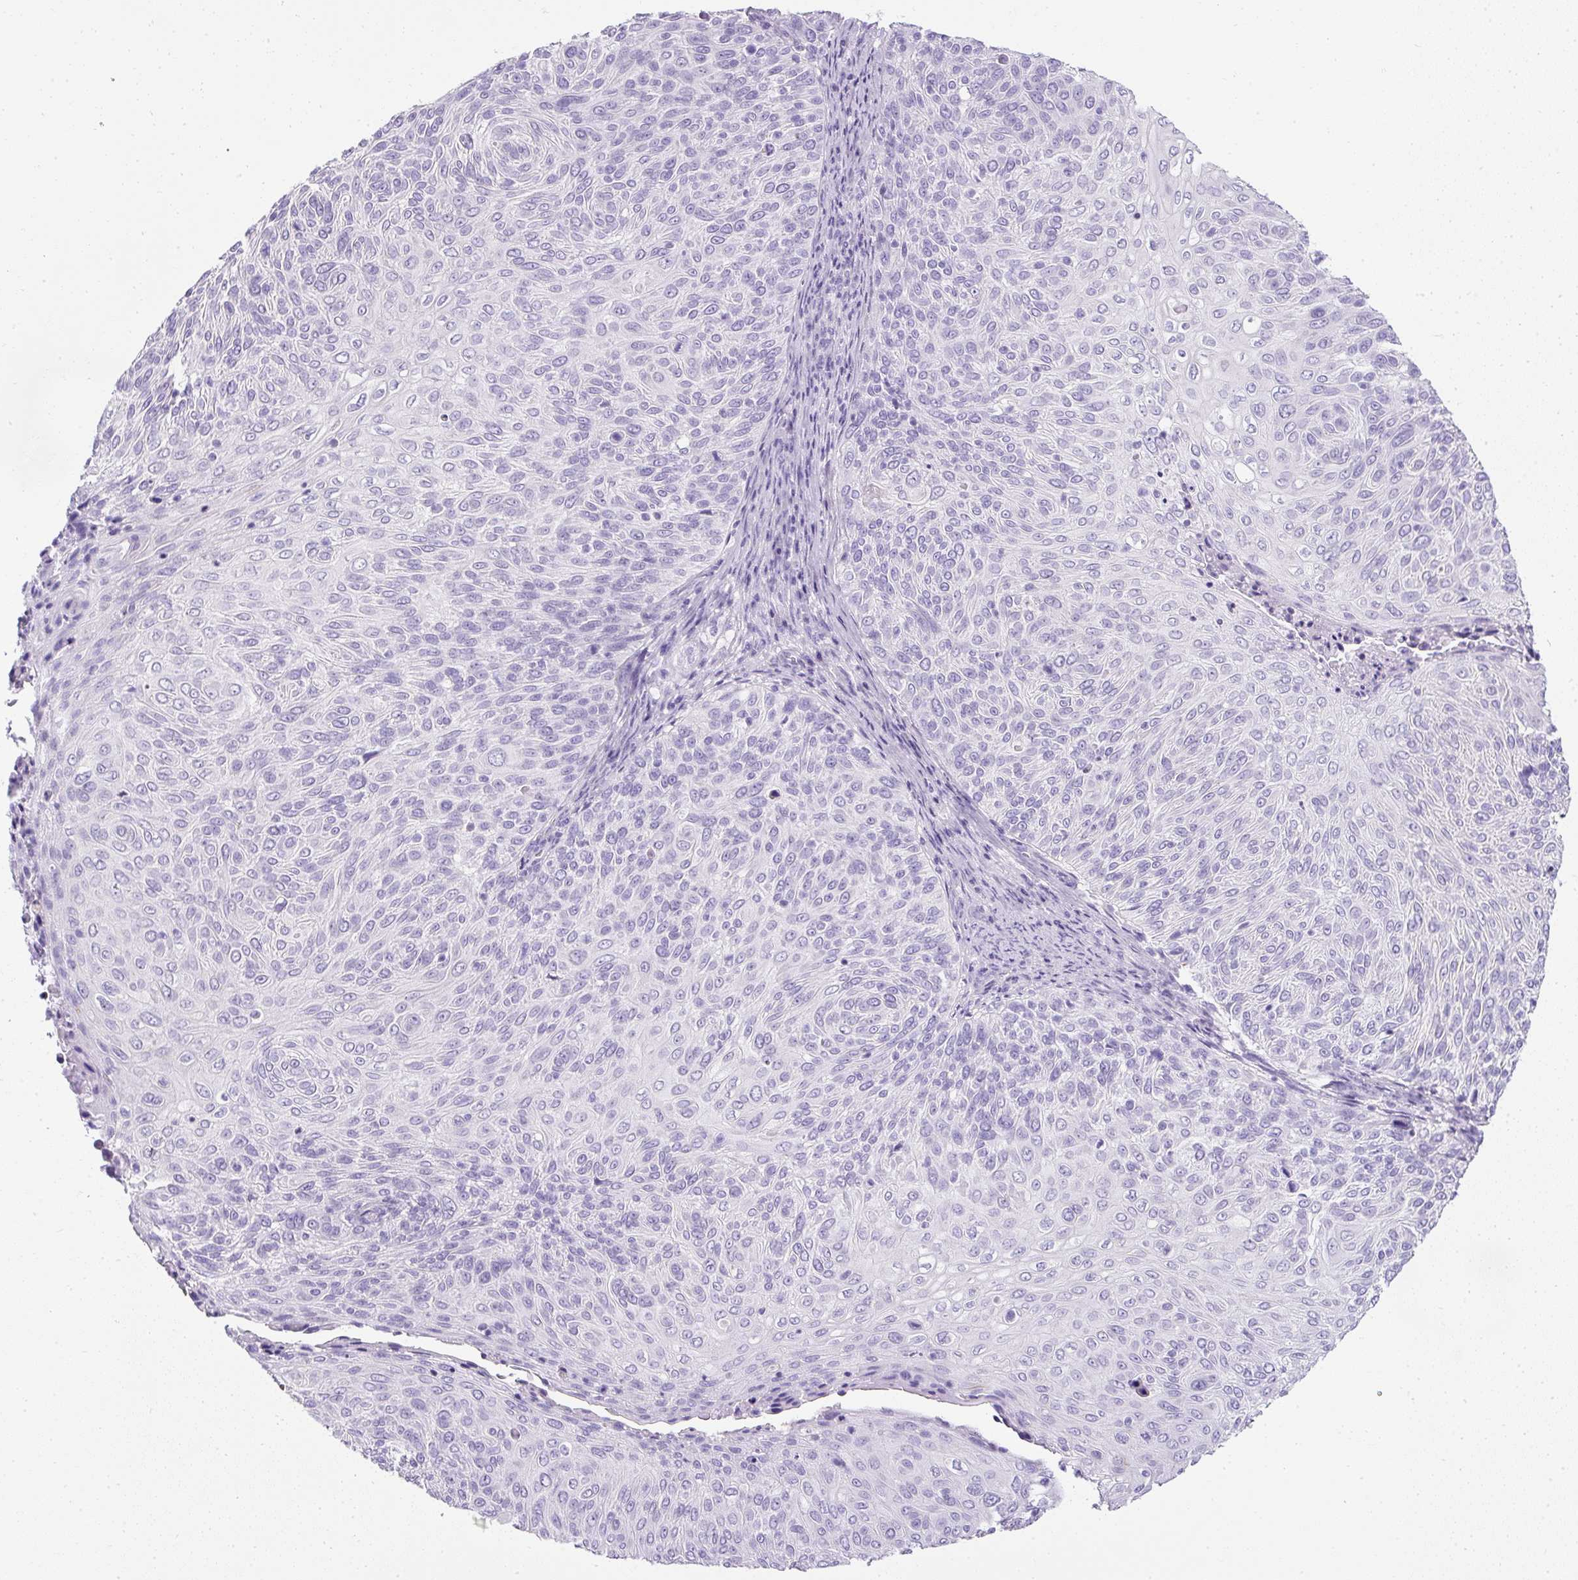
{"staining": {"intensity": "negative", "quantity": "none", "location": "none"}, "tissue": "cervical cancer", "cell_type": "Tumor cells", "image_type": "cancer", "snomed": [{"axis": "morphology", "description": "Squamous cell carcinoma, NOS"}, {"axis": "topography", "description": "Cervix"}], "caption": "Tumor cells show no significant protein expression in cervical cancer (squamous cell carcinoma).", "gene": "C2CD4C", "patient": {"sex": "female", "age": 31}}